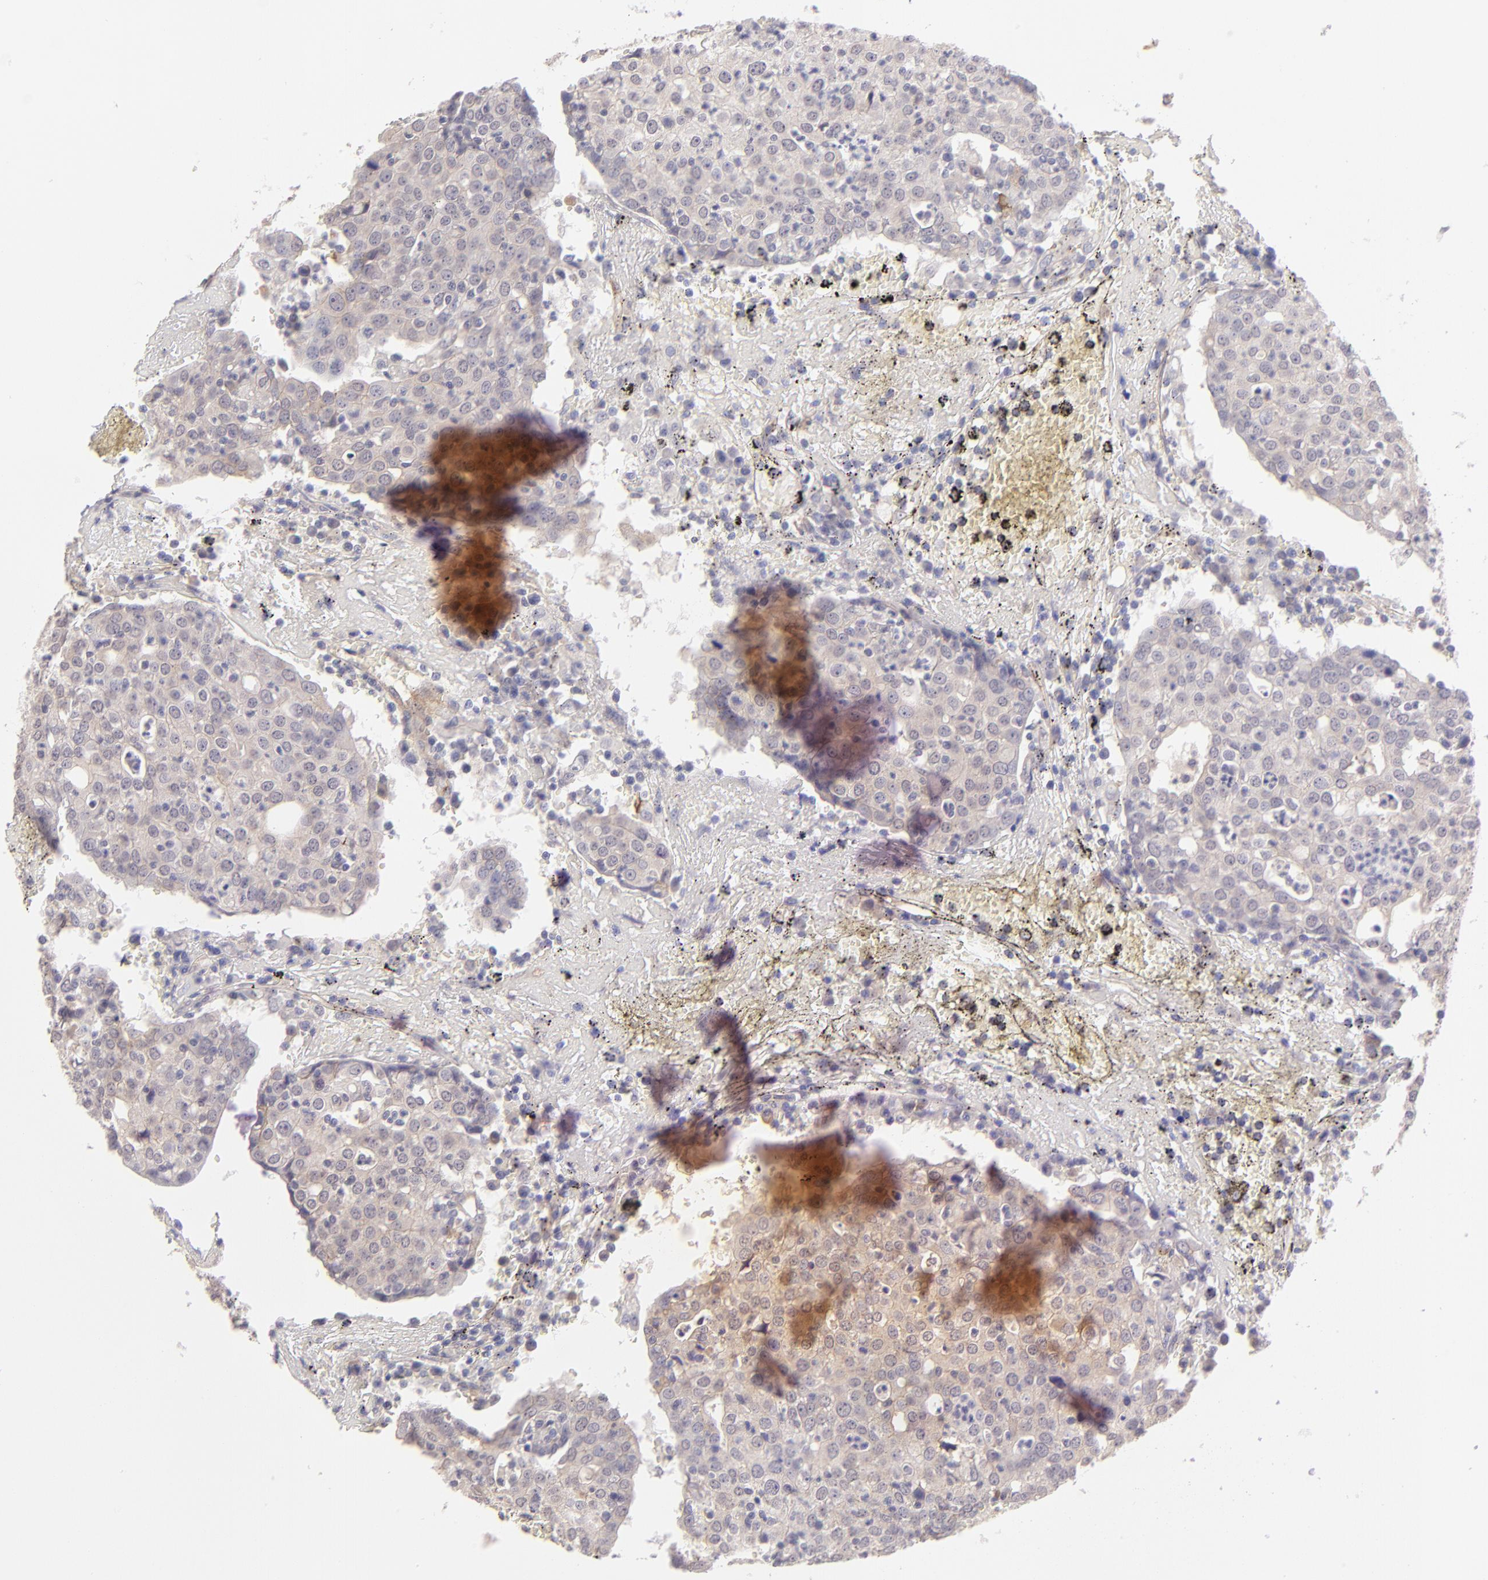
{"staining": {"intensity": "negative", "quantity": "none", "location": "none"}, "tissue": "head and neck cancer", "cell_type": "Tumor cells", "image_type": "cancer", "snomed": [{"axis": "morphology", "description": "Adenocarcinoma, NOS"}, {"axis": "topography", "description": "Salivary gland"}, {"axis": "topography", "description": "Head-Neck"}], "caption": "Adenocarcinoma (head and neck) was stained to show a protein in brown. There is no significant staining in tumor cells.", "gene": "THBD", "patient": {"sex": "female", "age": 65}}